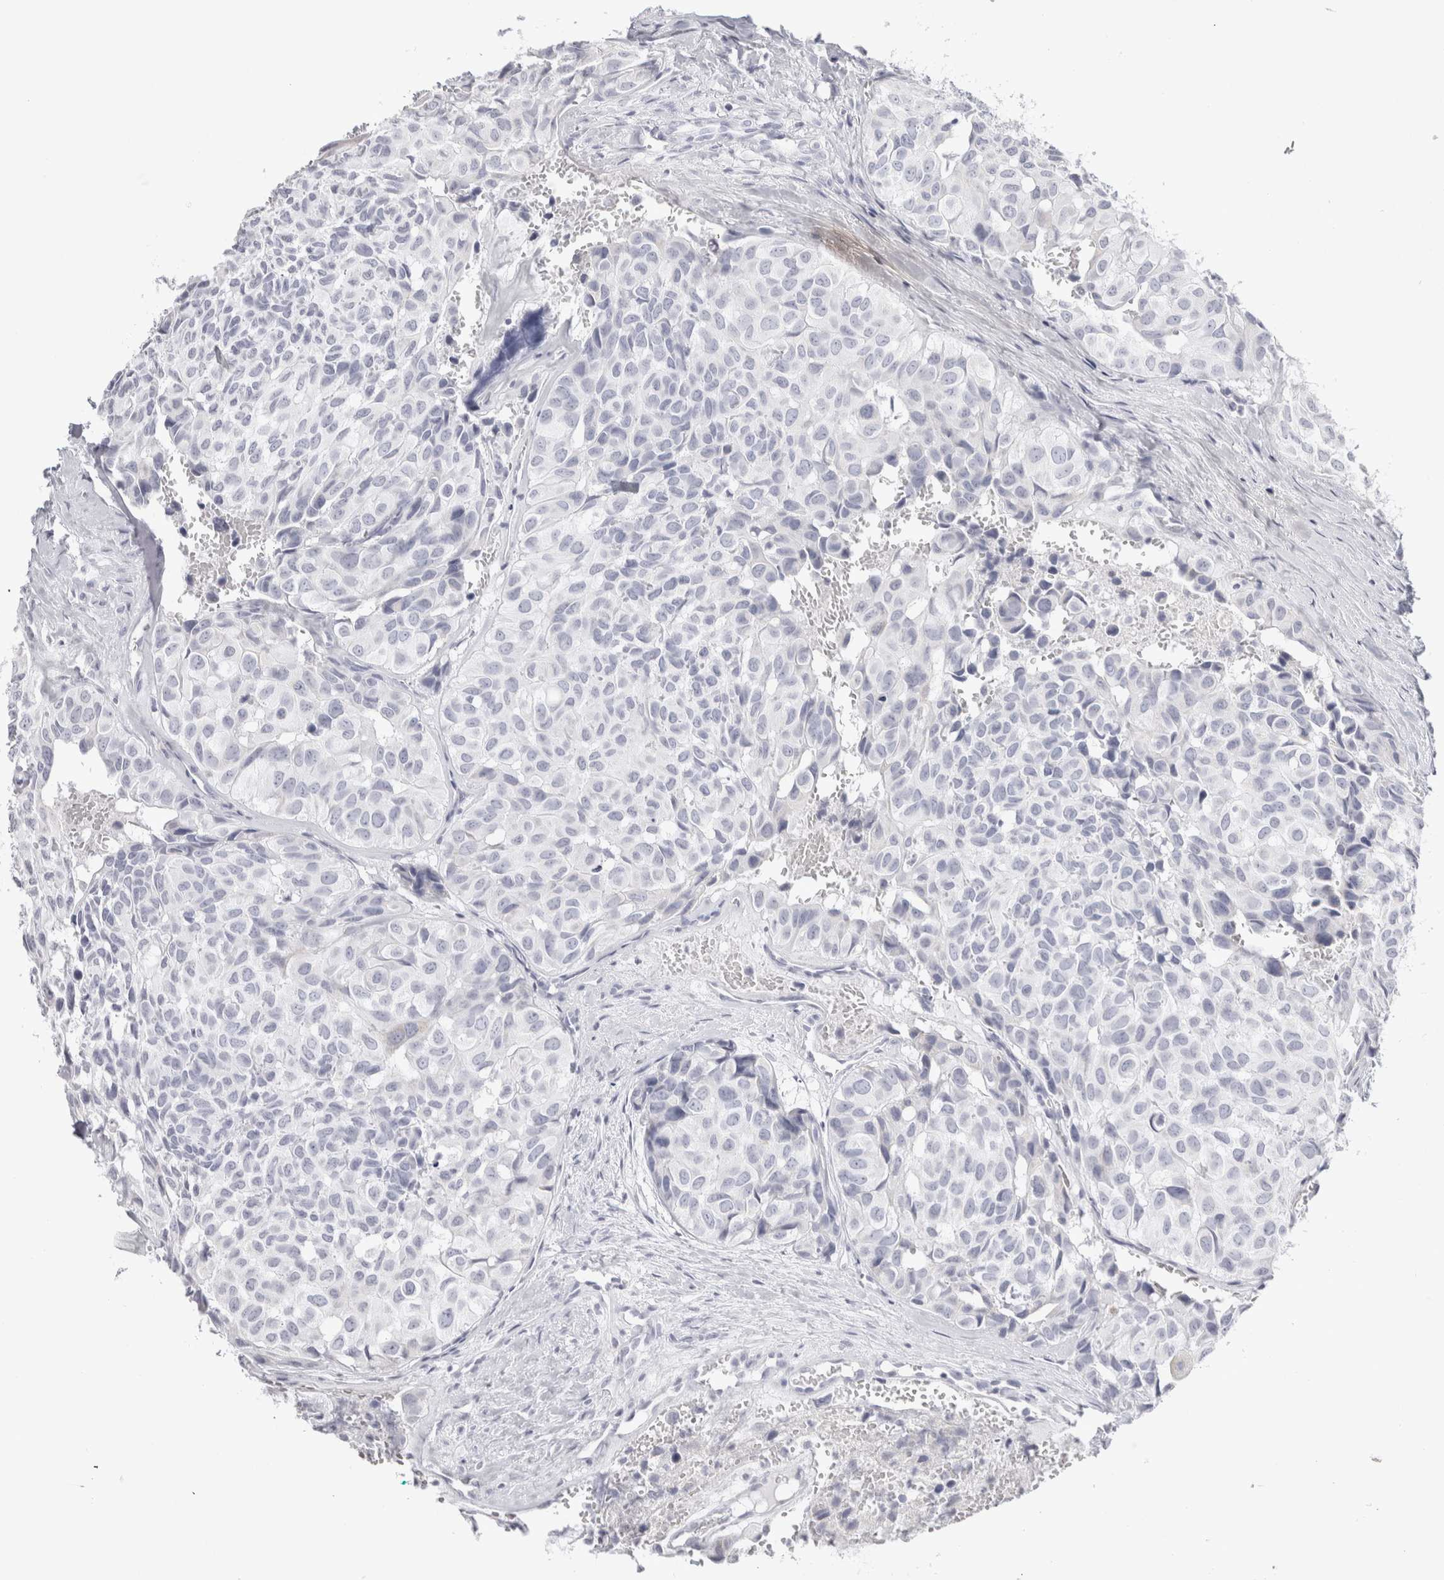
{"staining": {"intensity": "negative", "quantity": "none", "location": "none"}, "tissue": "head and neck cancer", "cell_type": "Tumor cells", "image_type": "cancer", "snomed": [{"axis": "morphology", "description": "Adenocarcinoma, NOS"}, {"axis": "topography", "description": "Salivary gland, NOS"}, {"axis": "topography", "description": "Head-Neck"}], "caption": "IHC image of head and neck adenocarcinoma stained for a protein (brown), which exhibits no positivity in tumor cells.", "gene": "GARIN1A", "patient": {"sex": "female", "age": 76}}